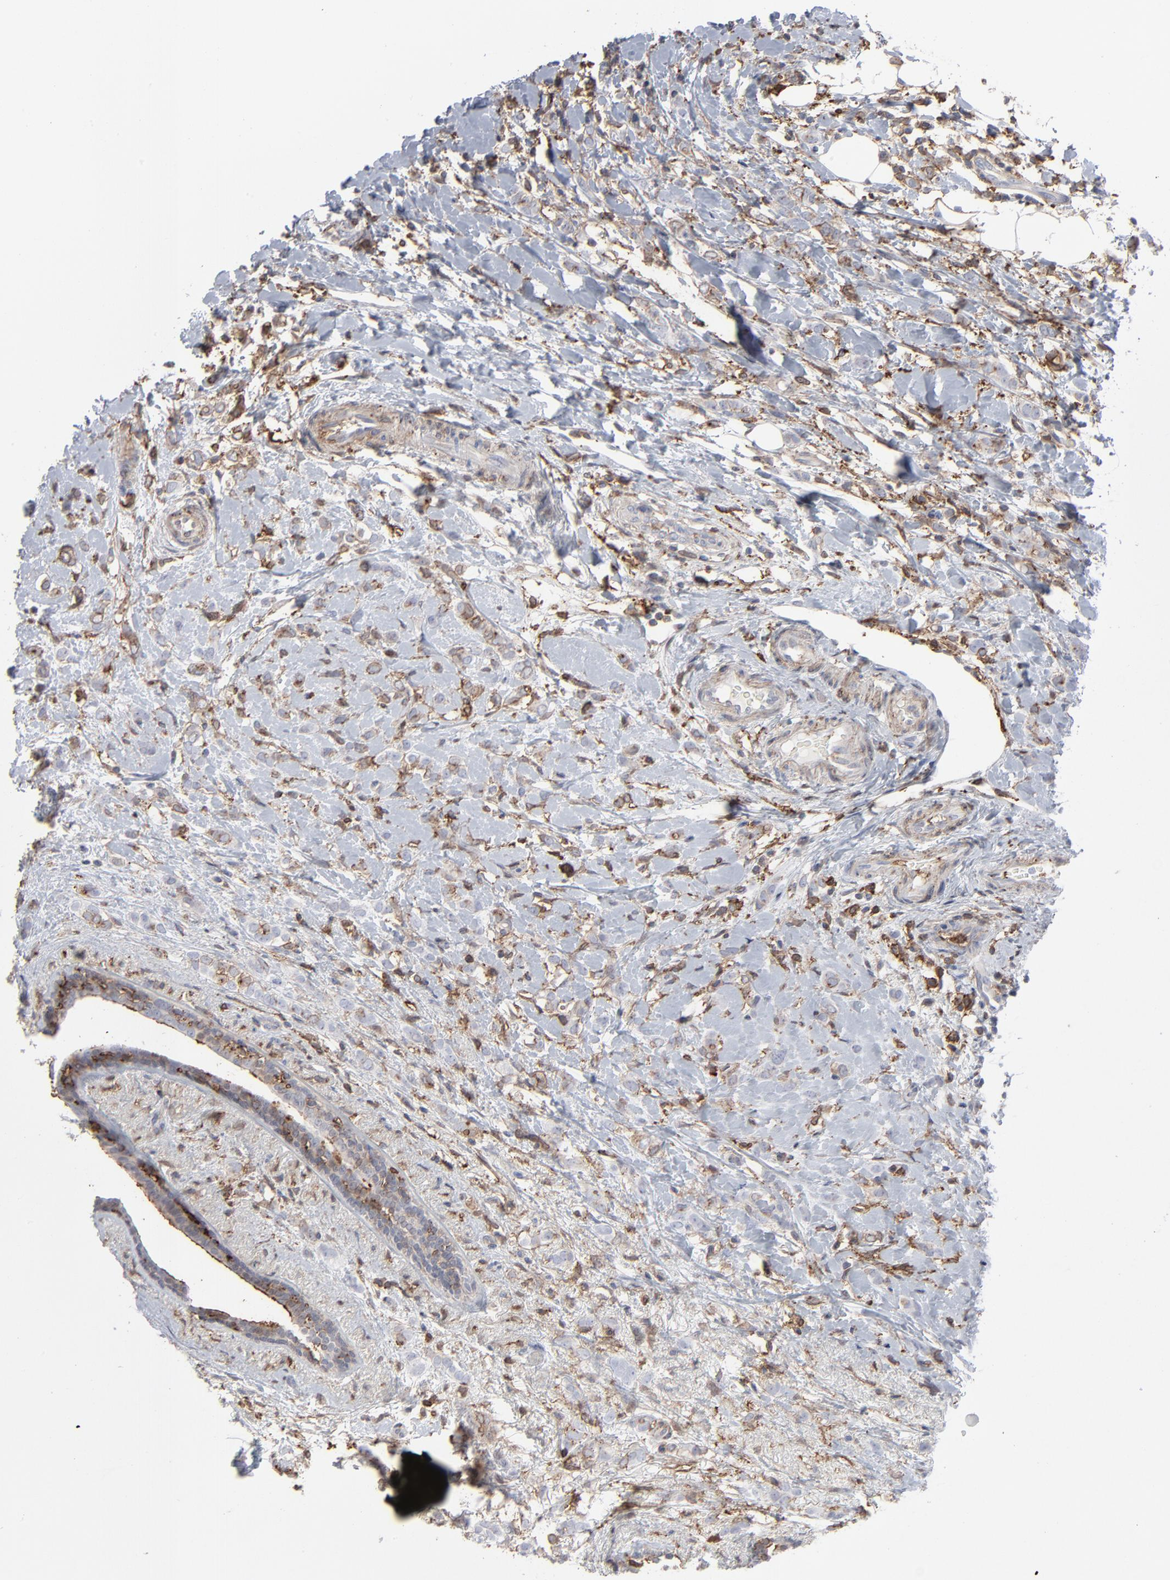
{"staining": {"intensity": "moderate", "quantity": "25%-75%", "location": "cytoplasmic/membranous"}, "tissue": "breast cancer", "cell_type": "Tumor cells", "image_type": "cancer", "snomed": [{"axis": "morphology", "description": "Normal tissue, NOS"}, {"axis": "morphology", "description": "Lobular carcinoma"}, {"axis": "topography", "description": "Breast"}], "caption": "An IHC histopathology image of neoplastic tissue is shown. Protein staining in brown highlights moderate cytoplasmic/membranous positivity in breast lobular carcinoma within tumor cells.", "gene": "ANXA5", "patient": {"sex": "female", "age": 47}}